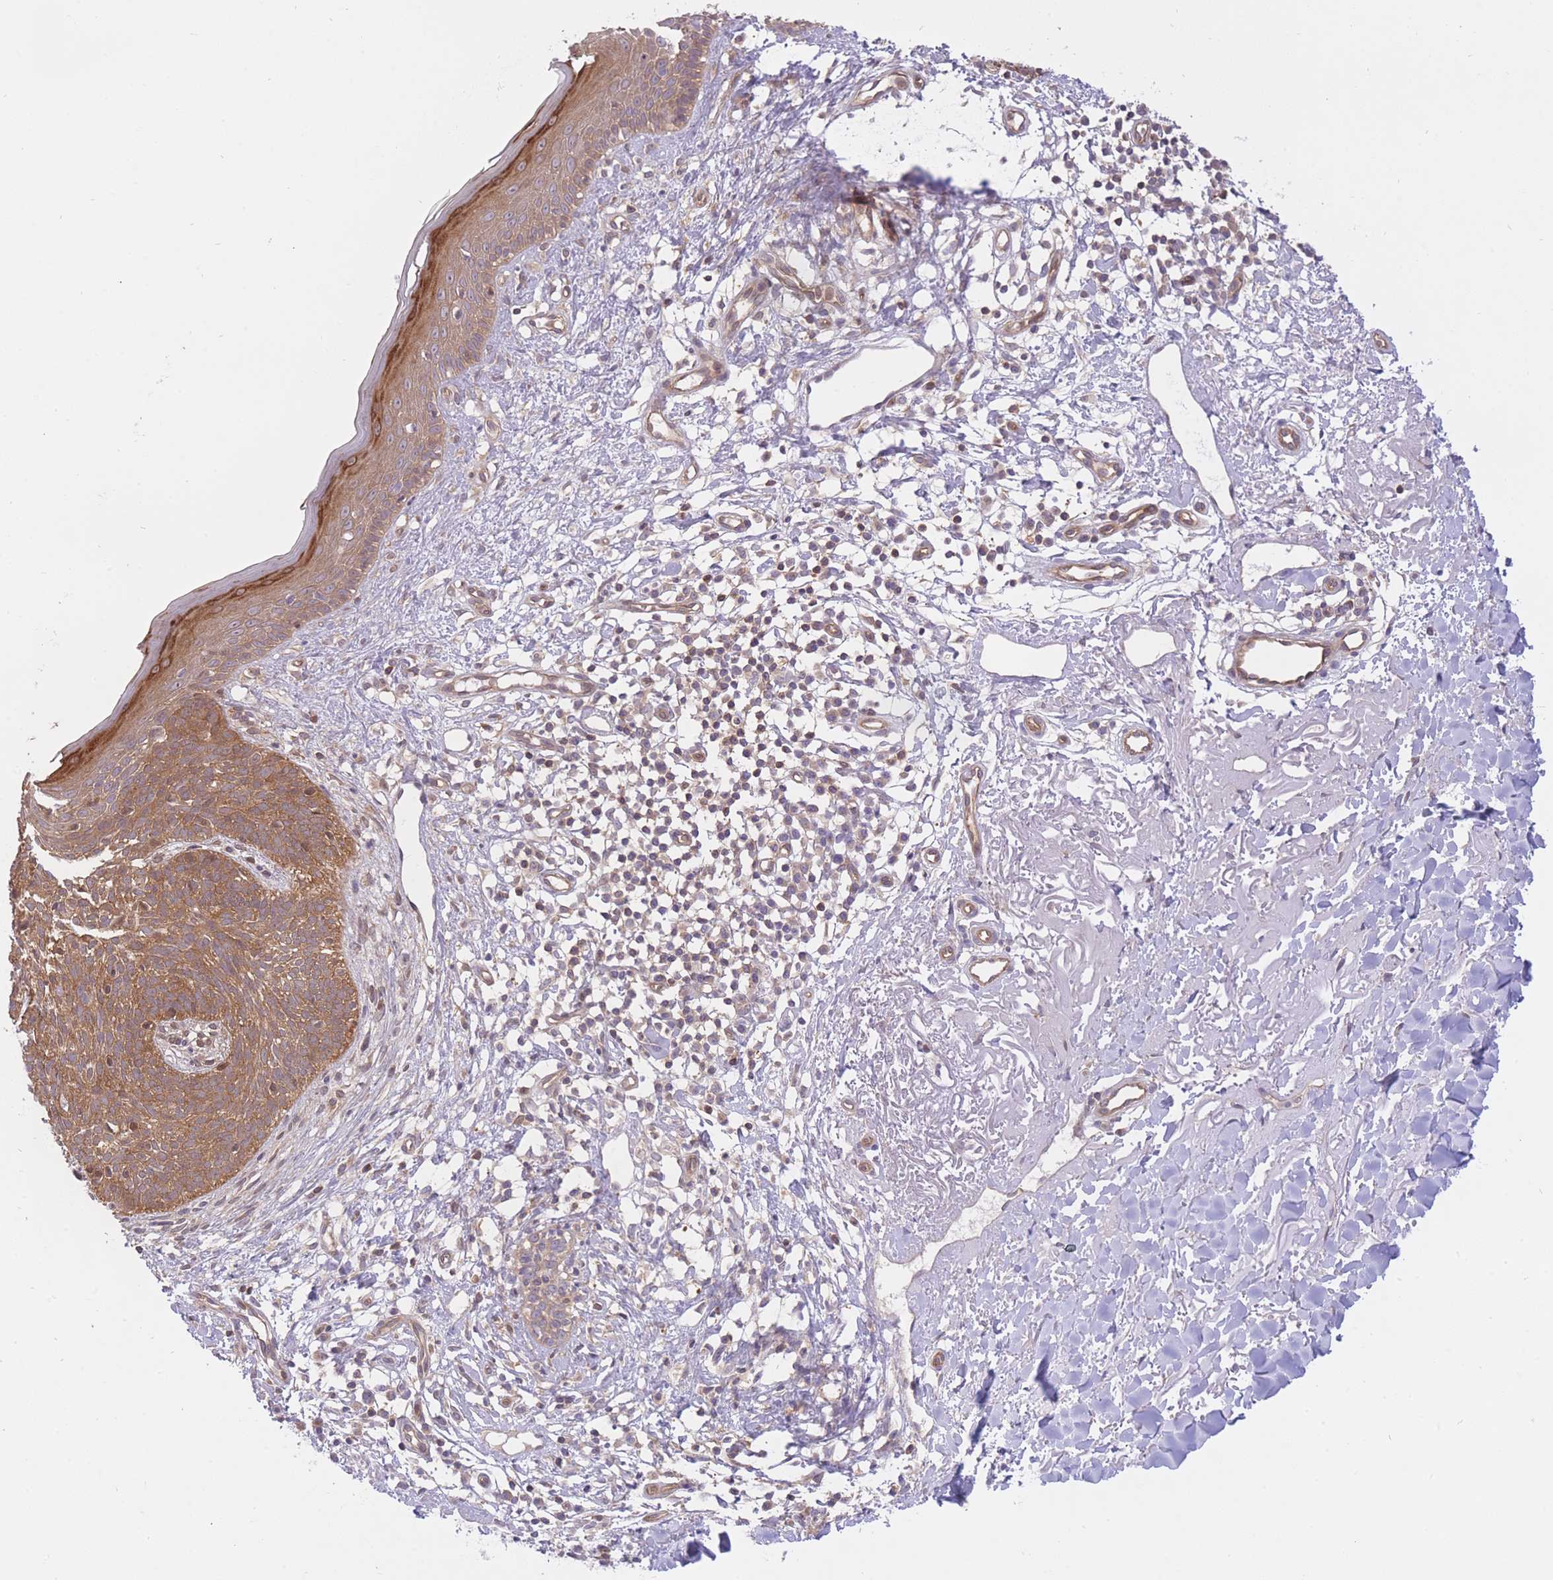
{"staining": {"intensity": "moderate", "quantity": ">75%", "location": "cytoplasmic/membranous"}, "tissue": "skin cancer", "cell_type": "Tumor cells", "image_type": "cancer", "snomed": [{"axis": "morphology", "description": "Basal cell carcinoma"}, {"axis": "topography", "description": "Skin"}], "caption": "About >75% of tumor cells in skin basal cell carcinoma demonstrate moderate cytoplasmic/membranous protein expression as visualized by brown immunohistochemical staining.", "gene": "PREP", "patient": {"sex": "male", "age": 84}}